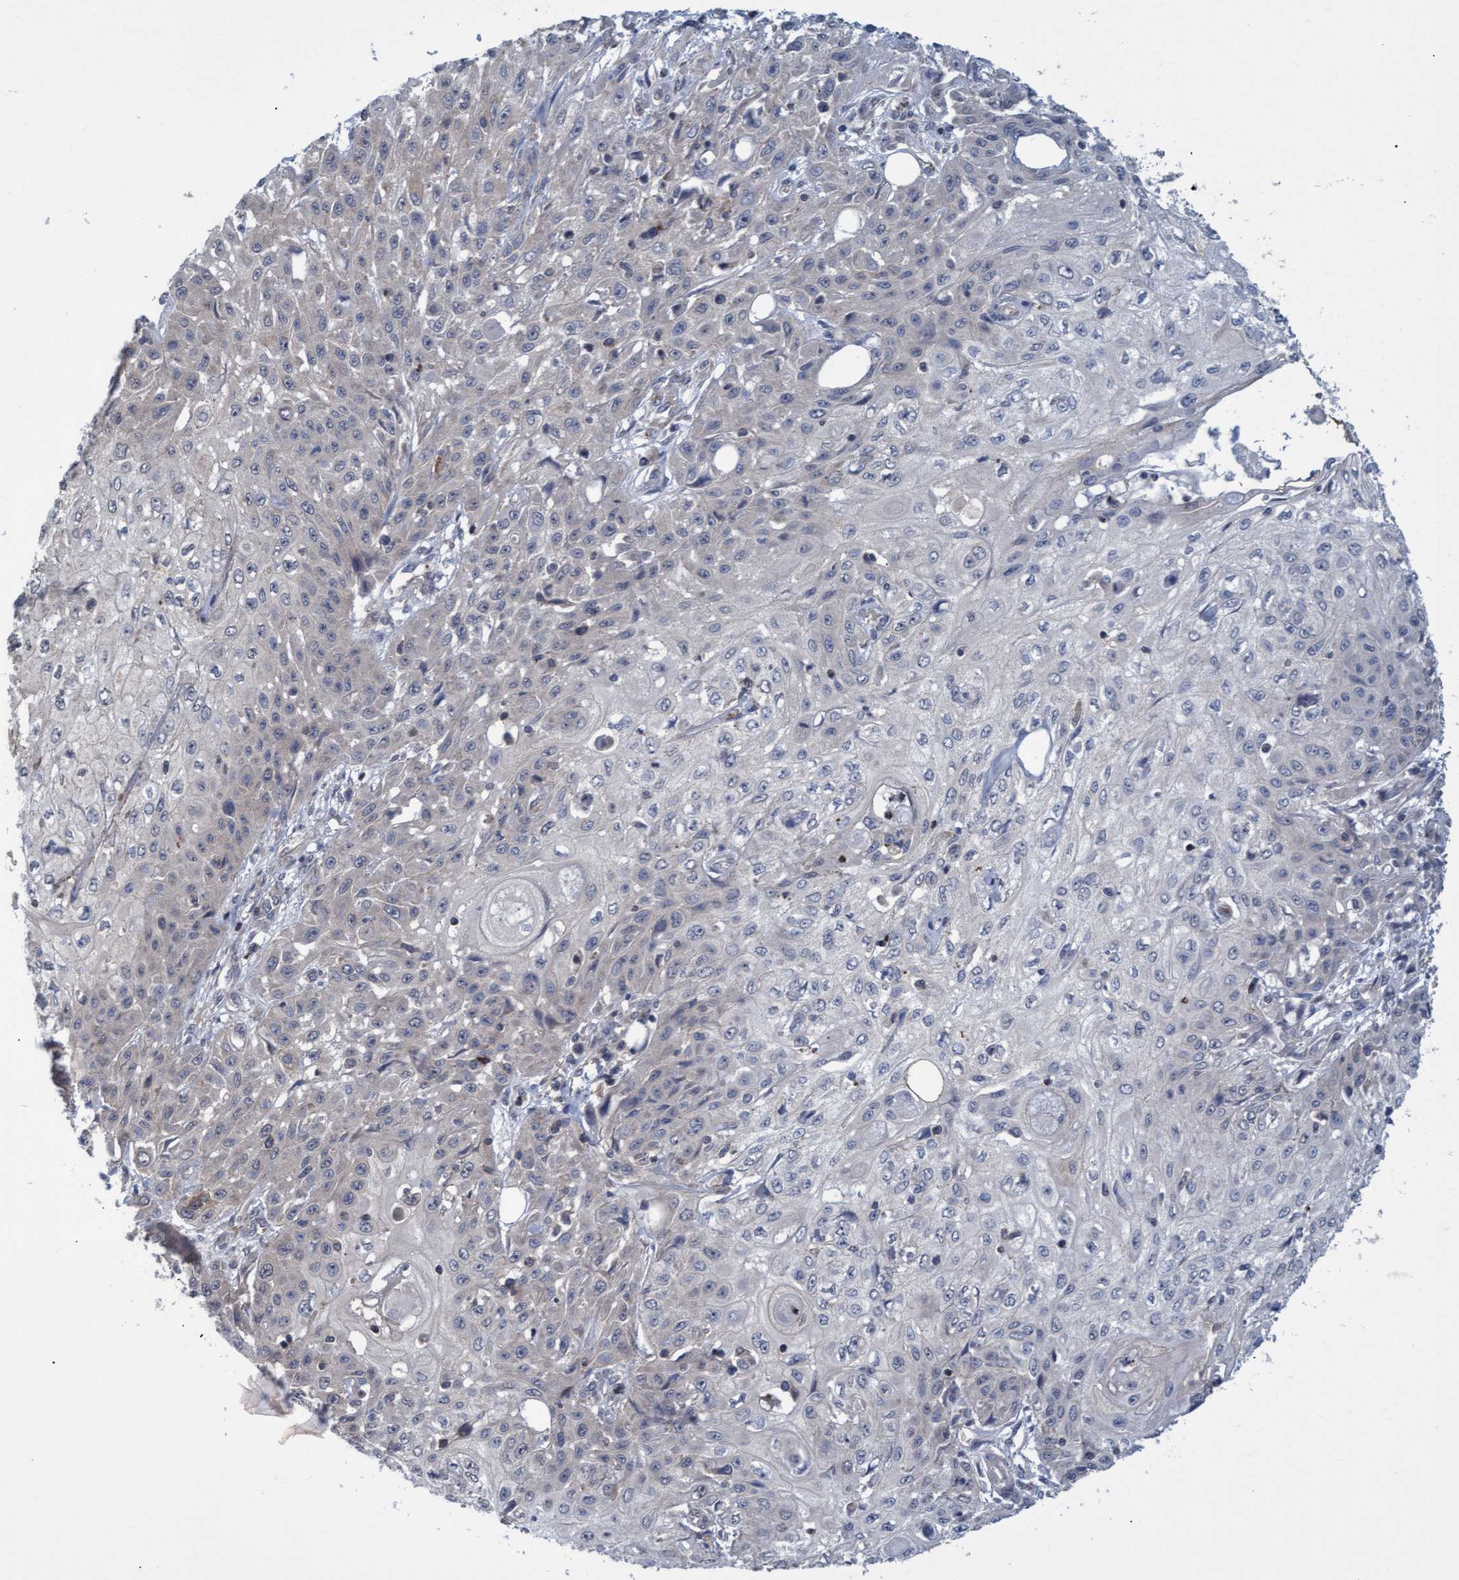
{"staining": {"intensity": "negative", "quantity": "none", "location": "none"}, "tissue": "skin cancer", "cell_type": "Tumor cells", "image_type": "cancer", "snomed": [{"axis": "morphology", "description": "Squamous cell carcinoma, NOS"}, {"axis": "morphology", "description": "Squamous cell carcinoma, metastatic, NOS"}, {"axis": "topography", "description": "Skin"}, {"axis": "topography", "description": "Lymph node"}], "caption": "DAB (3,3'-diaminobenzidine) immunohistochemical staining of squamous cell carcinoma (skin) demonstrates no significant expression in tumor cells.", "gene": "NAA15", "patient": {"sex": "male", "age": 75}}